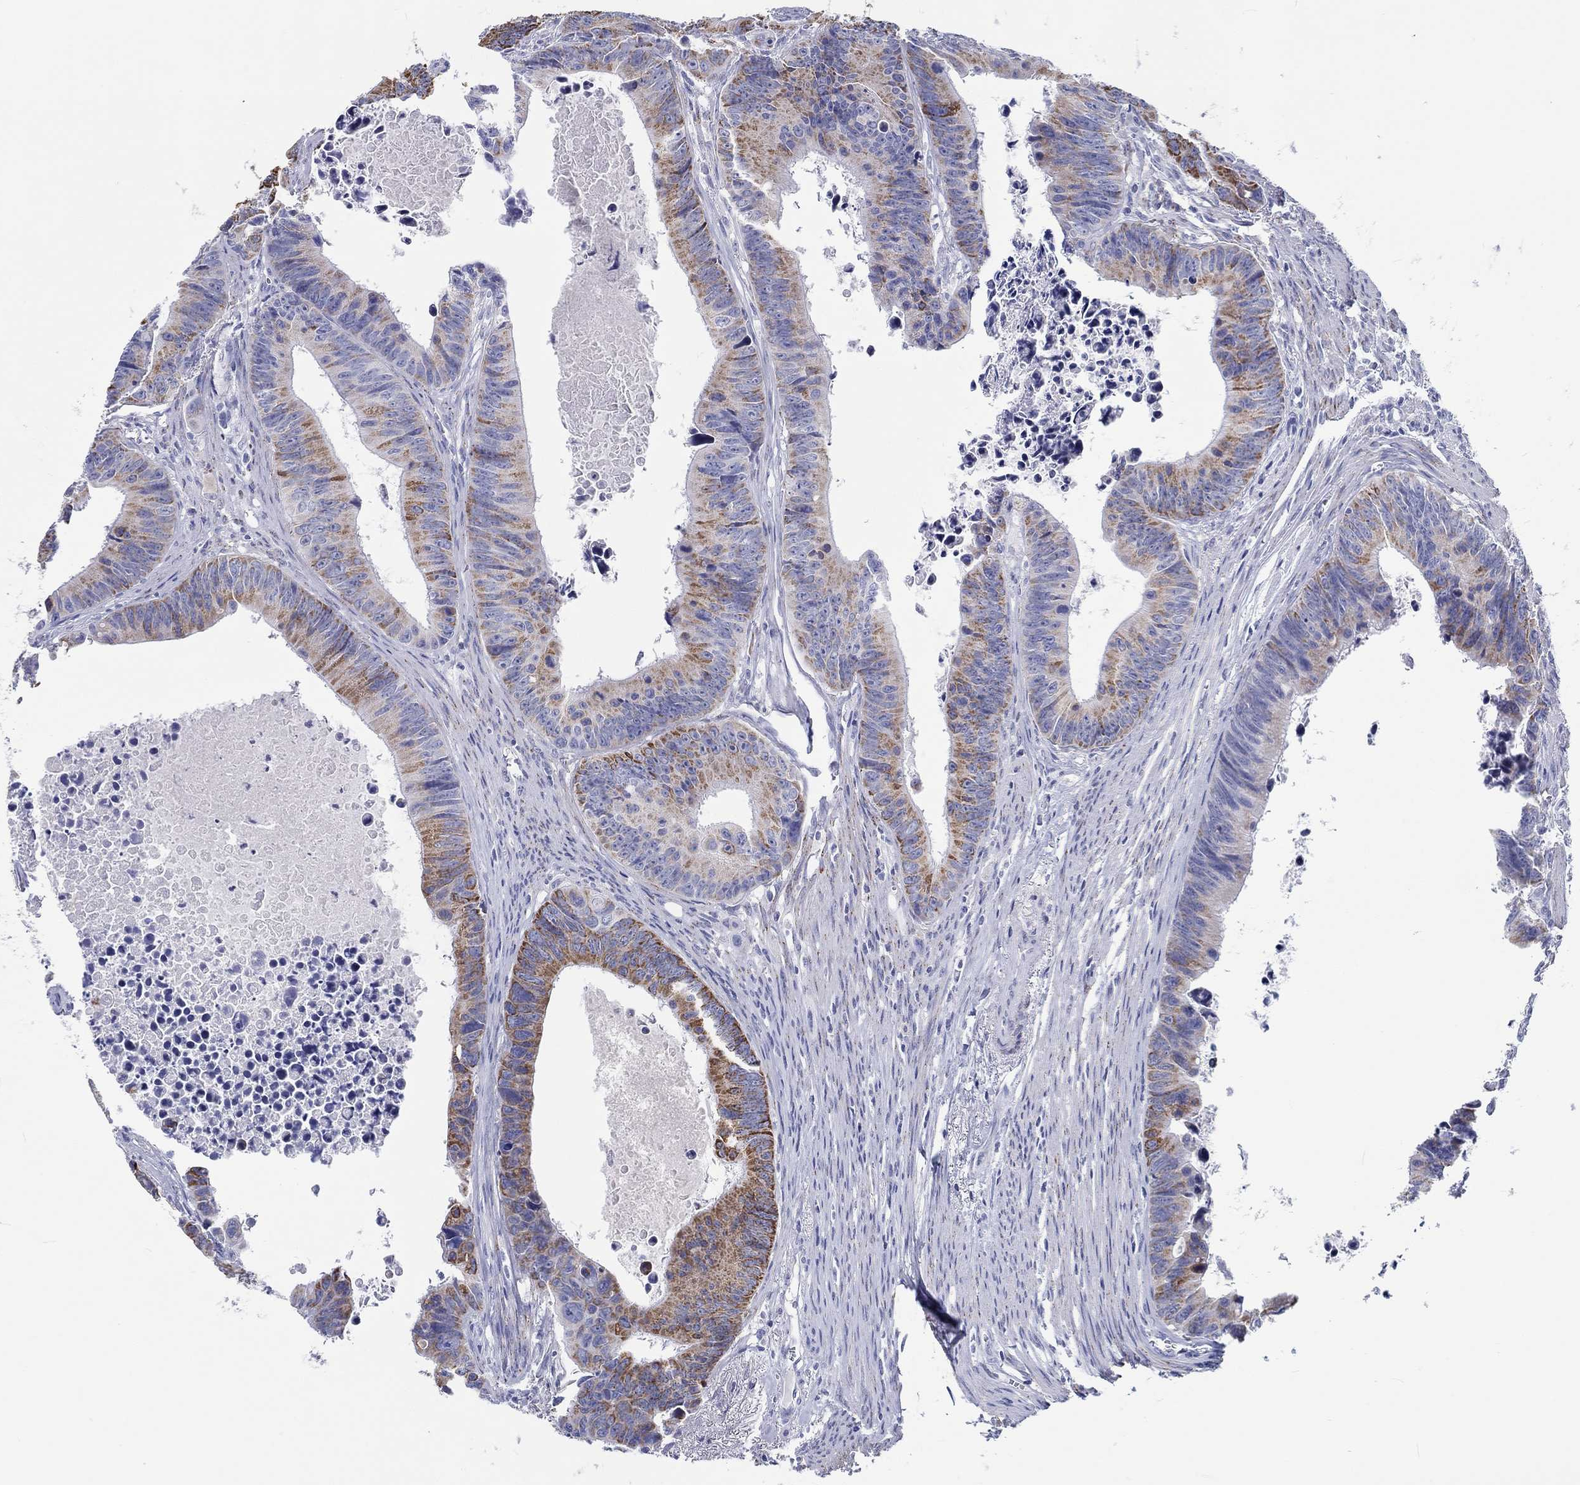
{"staining": {"intensity": "strong", "quantity": "25%-75%", "location": "cytoplasmic/membranous"}, "tissue": "colorectal cancer", "cell_type": "Tumor cells", "image_type": "cancer", "snomed": [{"axis": "morphology", "description": "Adenocarcinoma, NOS"}, {"axis": "topography", "description": "Colon"}], "caption": "Approximately 25%-75% of tumor cells in adenocarcinoma (colorectal) display strong cytoplasmic/membranous protein expression as visualized by brown immunohistochemical staining.", "gene": "H1-1", "patient": {"sex": "female", "age": 87}}